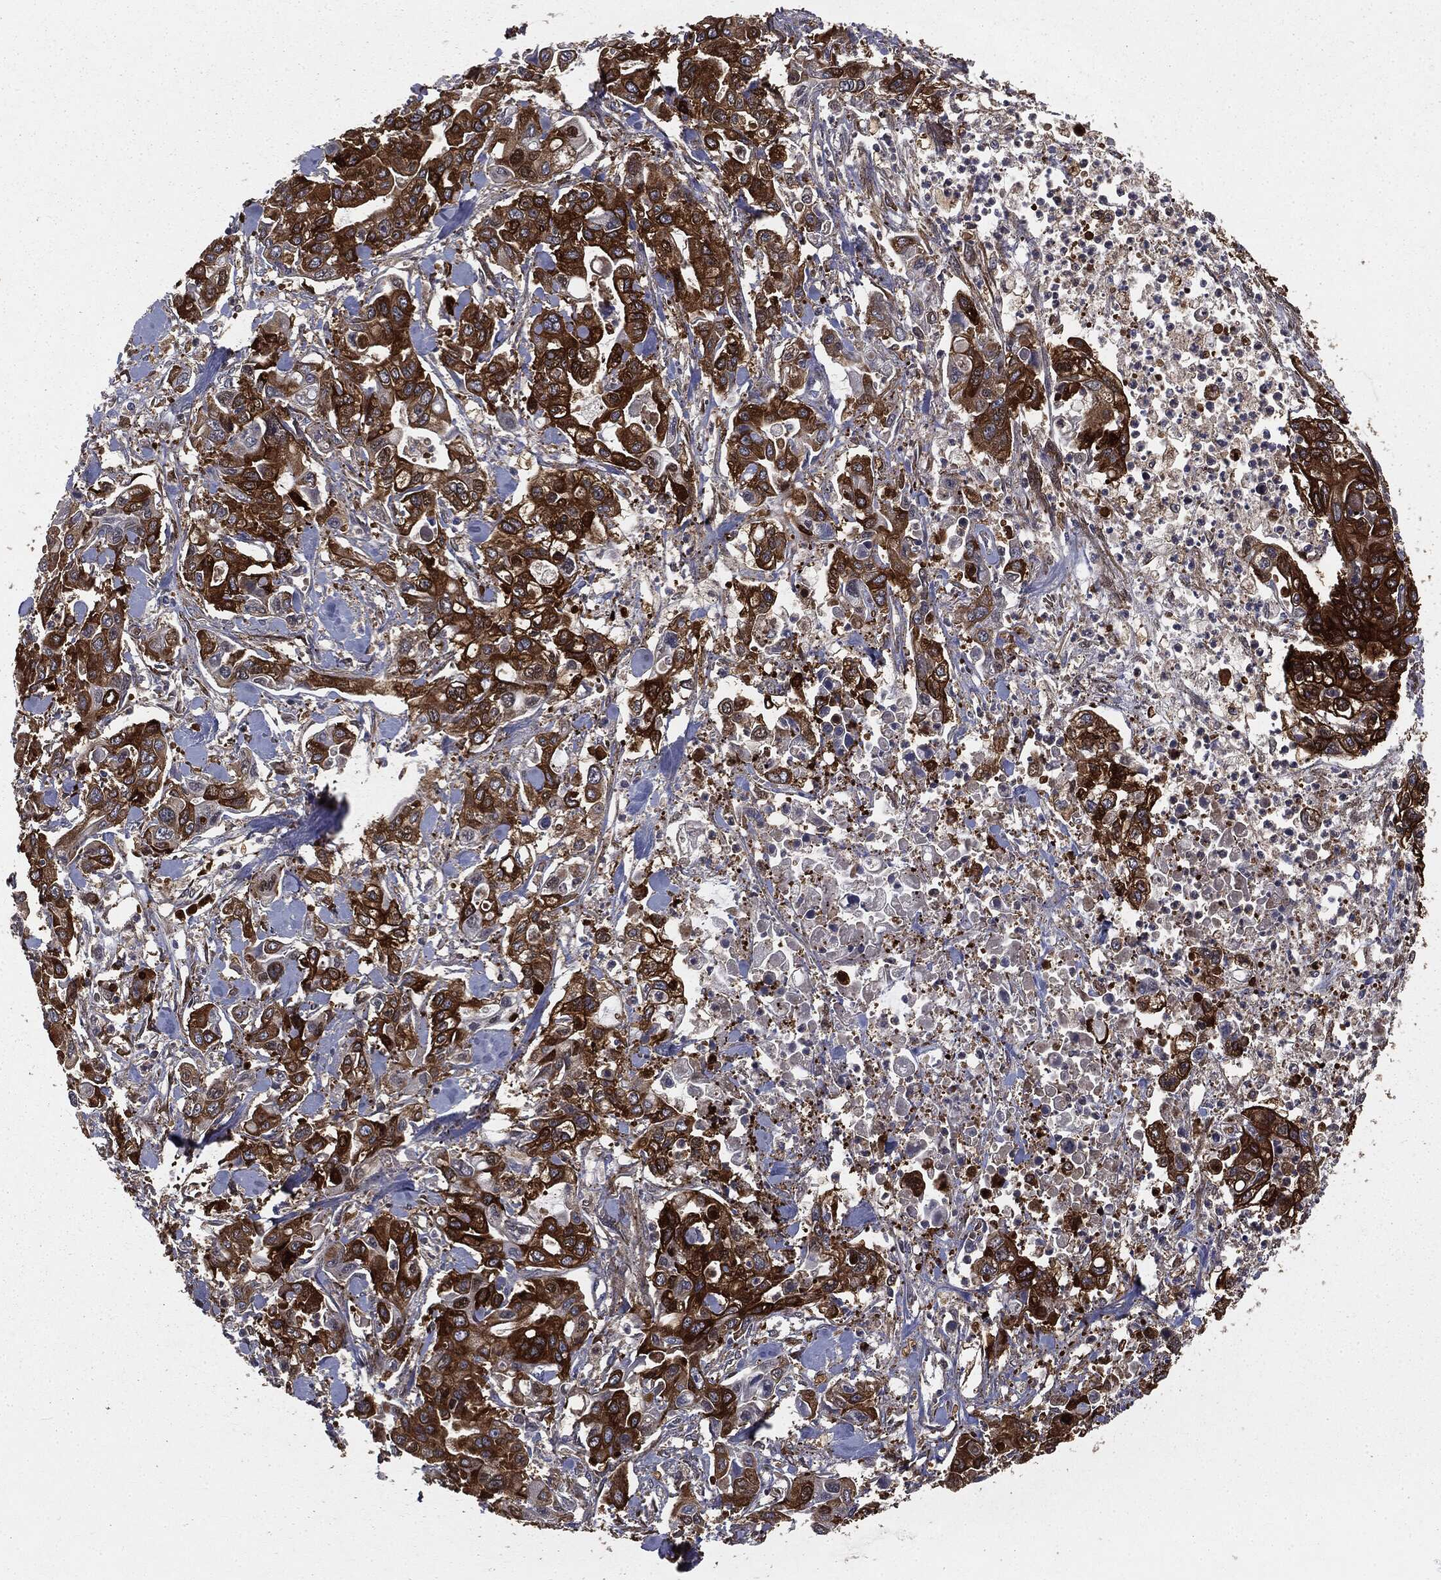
{"staining": {"intensity": "strong", "quantity": ">75%", "location": "cytoplasmic/membranous"}, "tissue": "pancreatic cancer", "cell_type": "Tumor cells", "image_type": "cancer", "snomed": [{"axis": "morphology", "description": "Adenocarcinoma, NOS"}, {"axis": "topography", "description": "Pancreas"}], "caption": "A photomicrograph showing strong cytoplasmic/membranous positivity in approximately >75% of tumor cells in pancreatic cancer, as visualized by brown immunohistochemical staining.", "gene": "GNB5", "patient": {"sex": "male", "age": 62}}